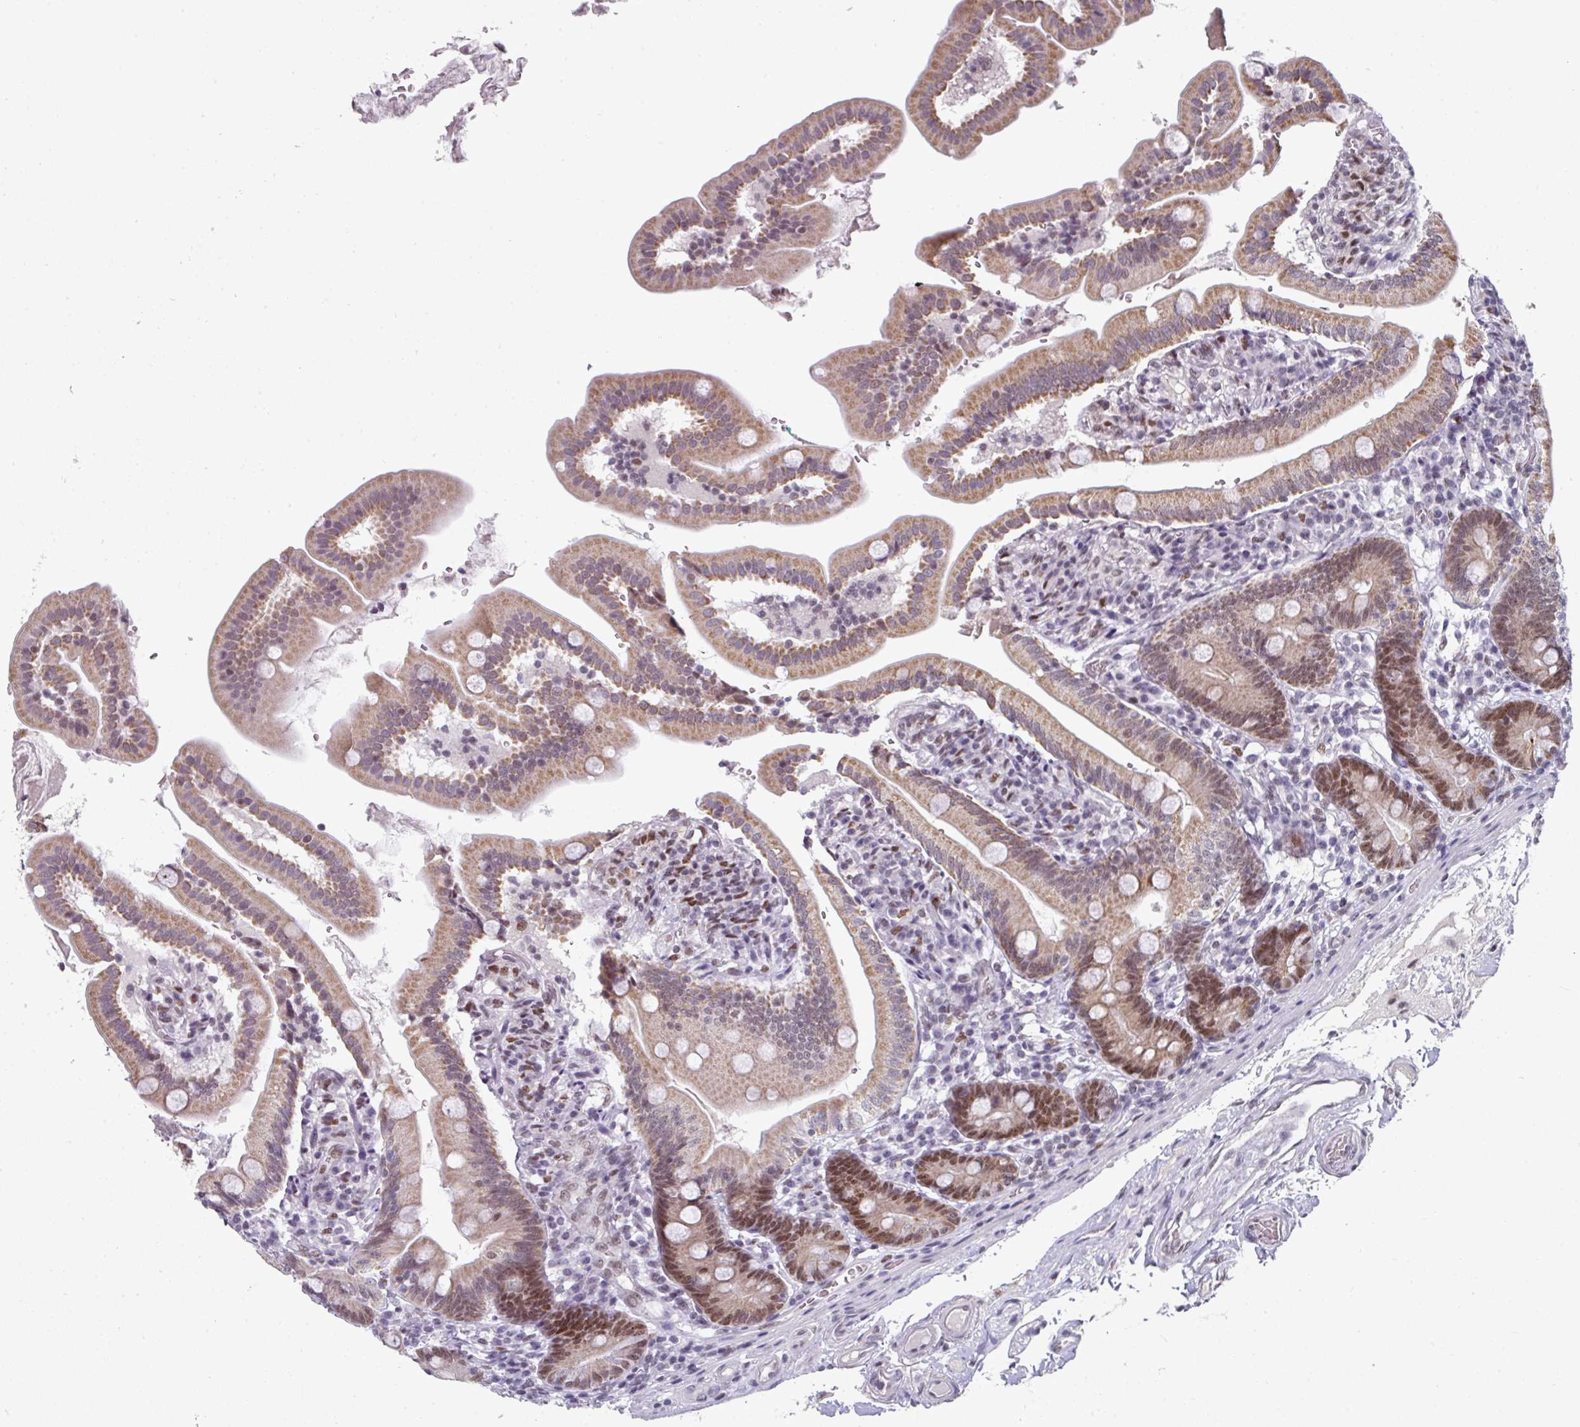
{"staining": {"intensity": "moderate", "quantity": ">75%", "location": "cytoplasmic/membranous,nuclear"}, "tissue": "duodenum", "cell_type": "Glandular cells", "image_type": "normal", "snomed": [{"axis": "morphology", "description": "Normal tissue, NOS"}, {"axis": "topography", "description": "Duodenum"}], "caption": "Immunohistochemical staining of unremarkable human duodenum displays medium levels of moderate cytoplasmic/membranous,nuclear staining in about >75% of glandular cells. Nuclei are stained in blue.", "gene": "ENSG00000283782", "patient": {"sex": "female", "age": 67}}